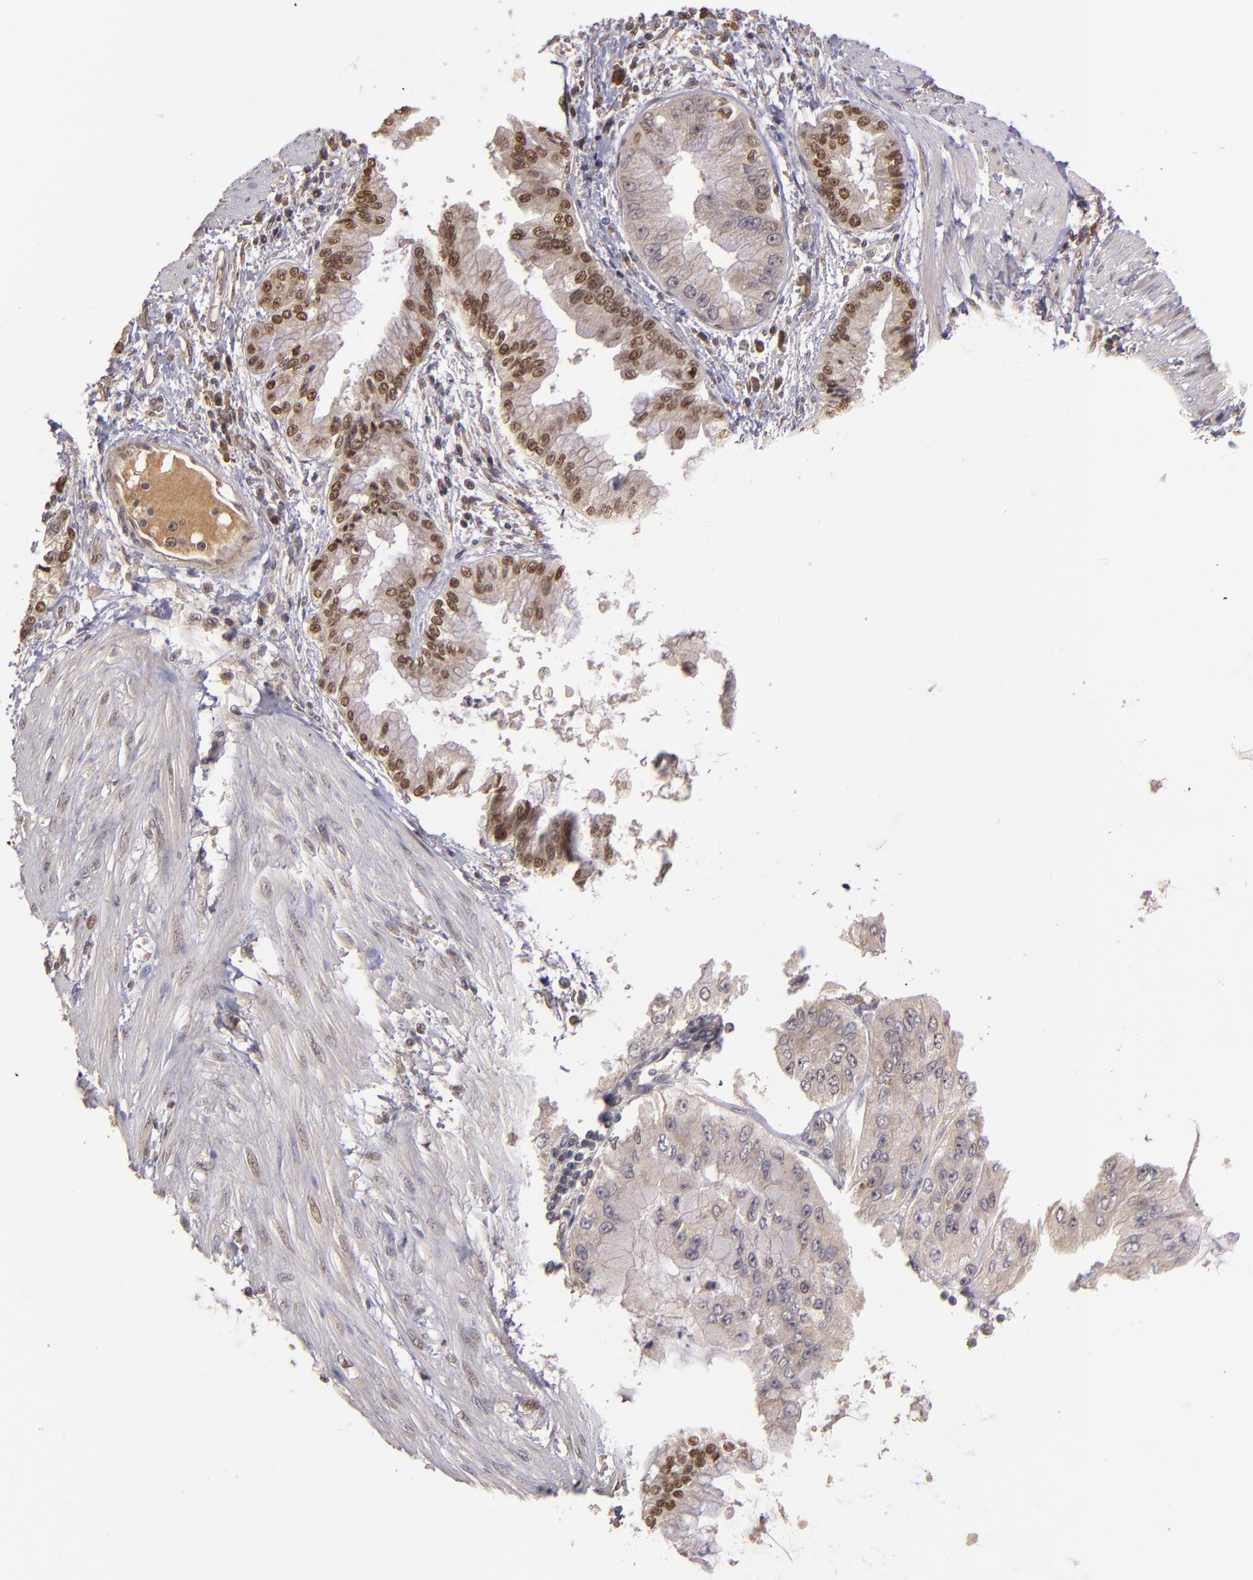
{"staining": {"intensity": "moderate", "quantity": "25%-75%", "location": "nuclear"}, "tissue": "liver cancer", "cell_type": "Tumor cells", "image_type": "cancer", "snomed": [{"axis": "morphology", "description": "Cholangiocarcinoma"}, {"axis": "topography", "description": "Liver"}], "caption": "IHC (DAB (3,3'-diaminobenzidine)) staining of cholangiocarcinoma (liver) exhibits moderate nuclear protein expression in about 25%-75% of tumor cells.", "gene": "ABHD12B", "patient": {"sex": "female", "age": 79}}